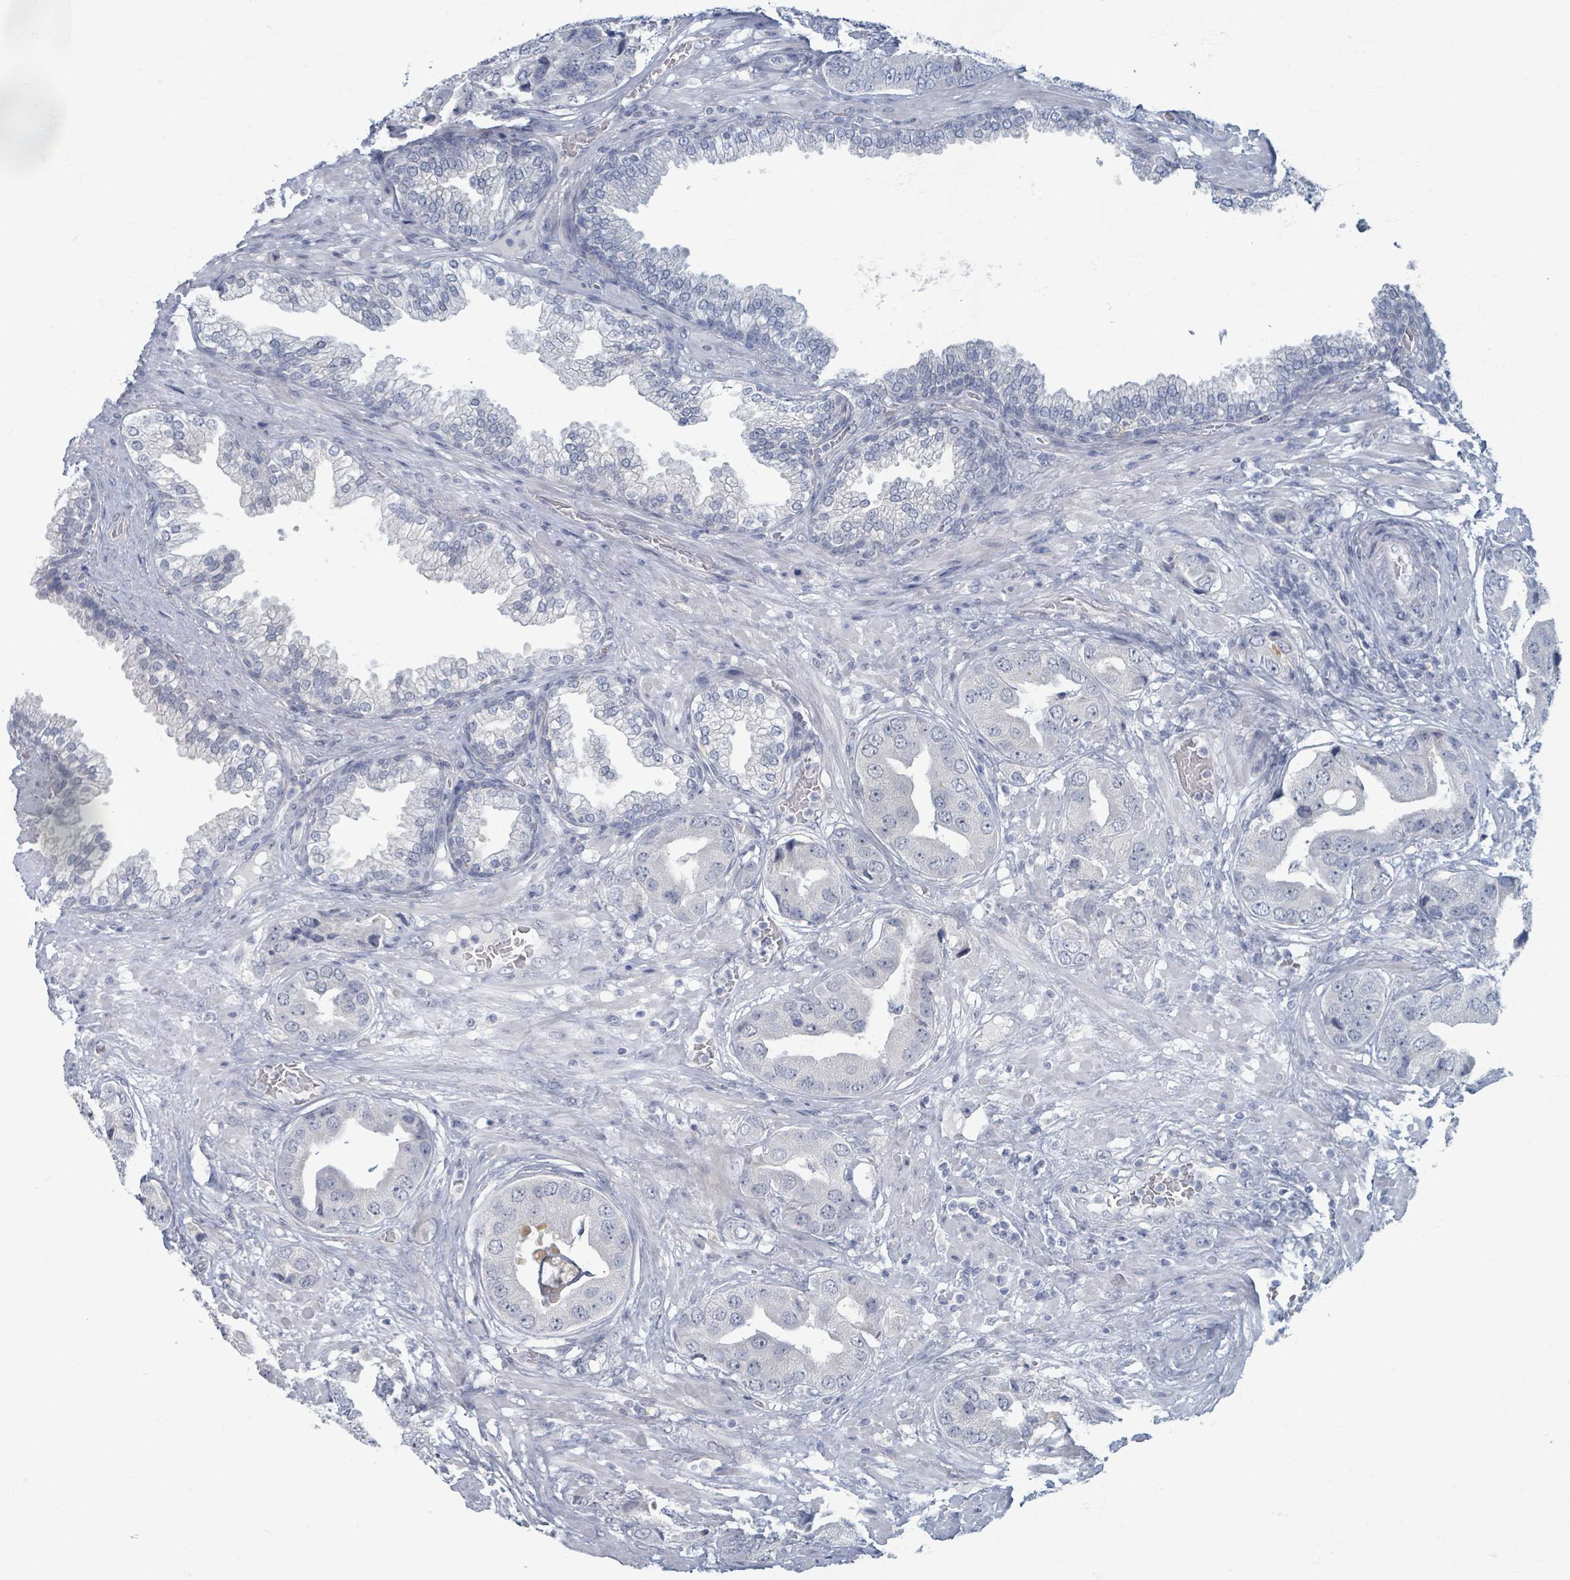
{"staining": {"intensity": "negative", "quantity": "none", "location": "none"}, "tissue": "prostate cancer", "cell_type": "Tumor cells", "image_type": "cancer", "snomed": [{"axis": "morphology", "description": "Adenocarcinoma, High grade"}, {"axis": "topography", "description": "Prostate"}], "caption": "Histopathology image shows no significant protein expression in tumor cells of high-grade adenocarcinoma (prostate). Nuclei are stained in blue.", "gene": "WNT11", "patient": {"sex": "male", "age": 63}}